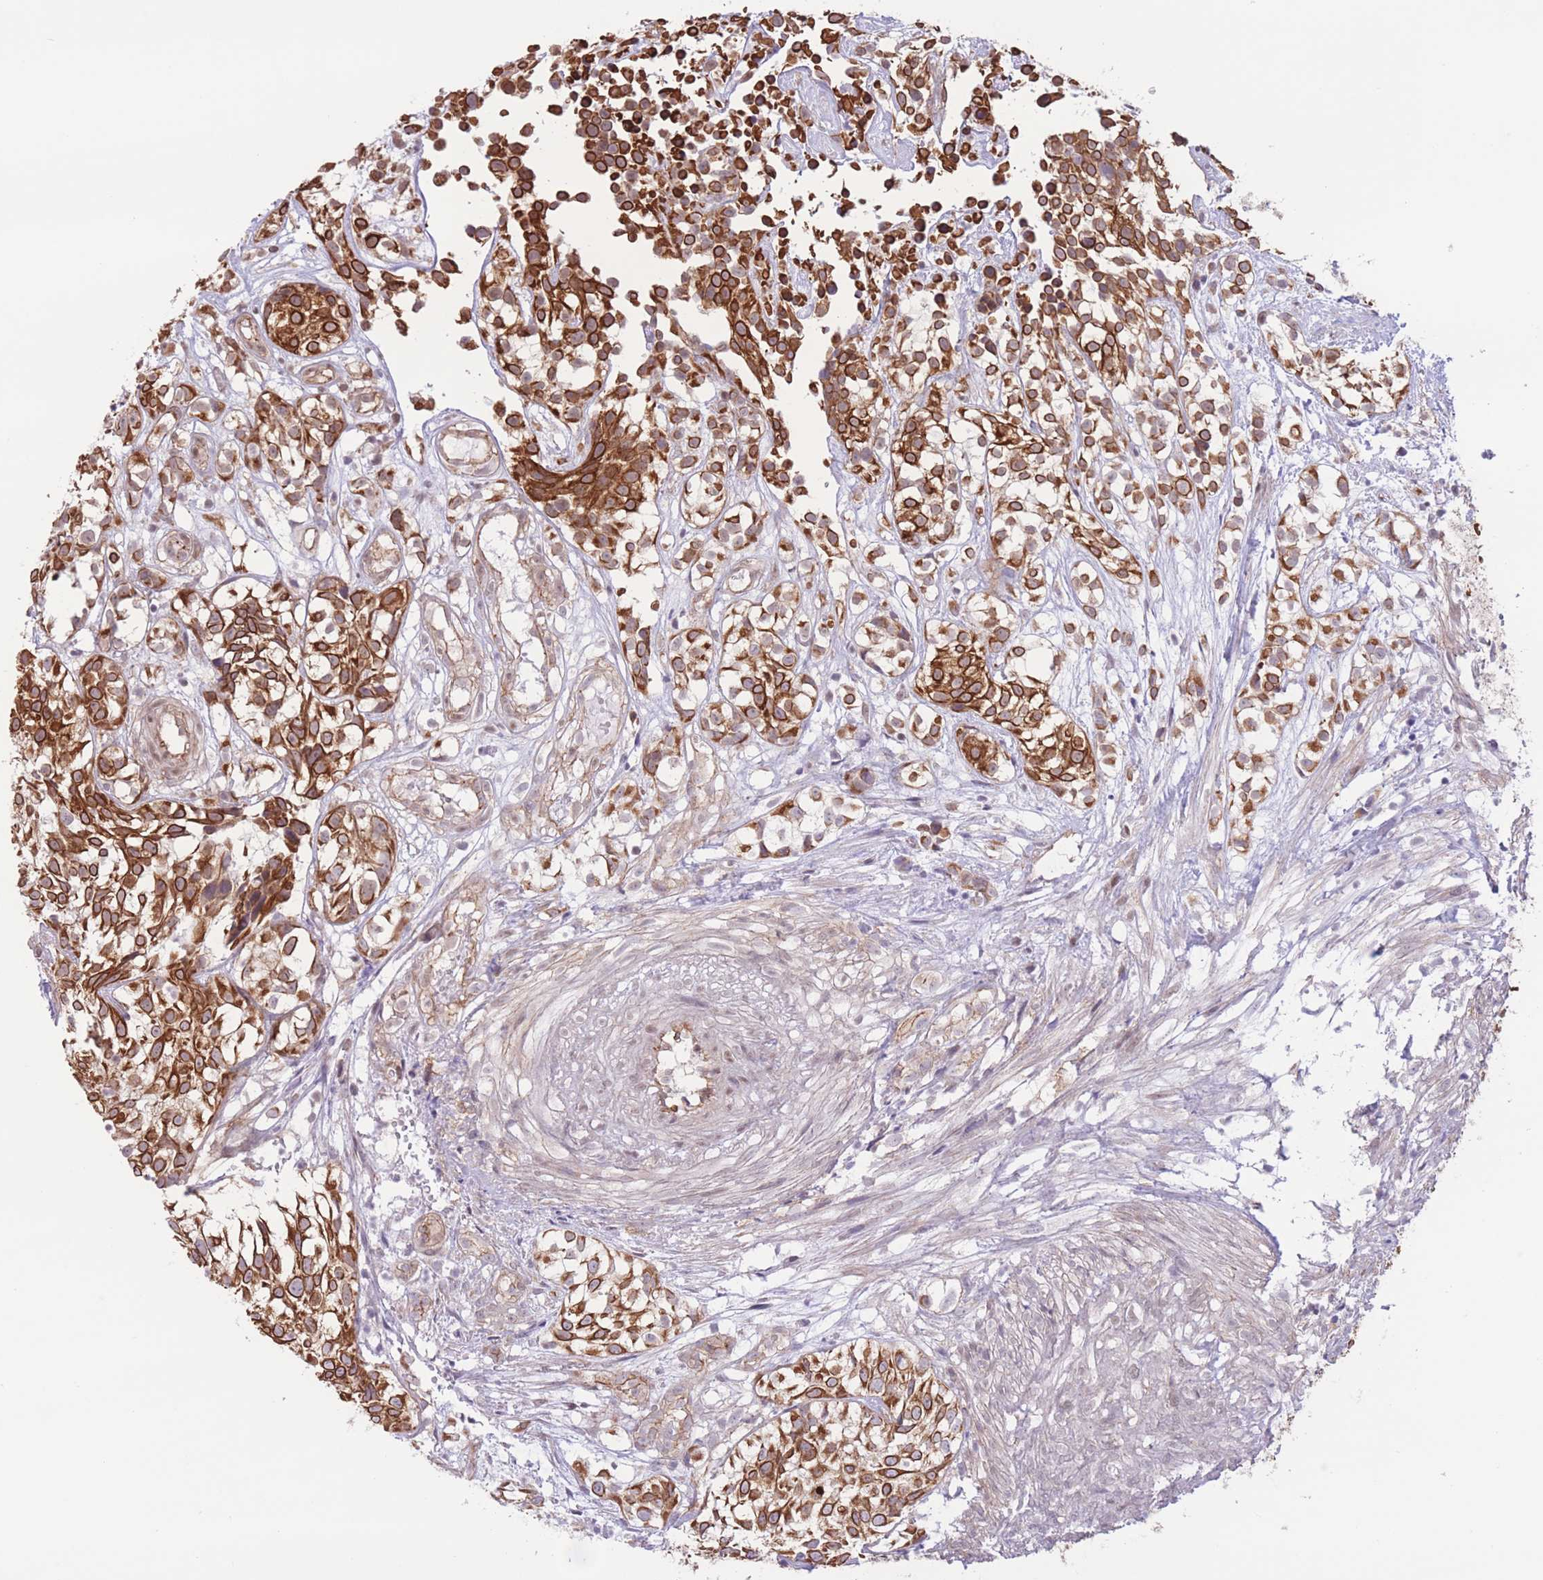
{"staining": {"intensity": "strong", "quantity": ">75%", "location": "cytoplasmic/membranous"}, "tissue": "urothelial cancer", "cell_type": "Tumor cells", "image_type": "cancer", "snomed": [{"axis": "morphology", "description": "Urothelial carcinoma, High grade"}, {"axis": "topography", "description": "Urinary bladder"}], "caption": "Human high-grade urothelial carcinoma stained with a brown dye reveals strong cytoplasmic/membranous positive expression in about >75% of tumor cells.", "gene": "MRPS31", "patient": {"sex": "male", "age": 56}}